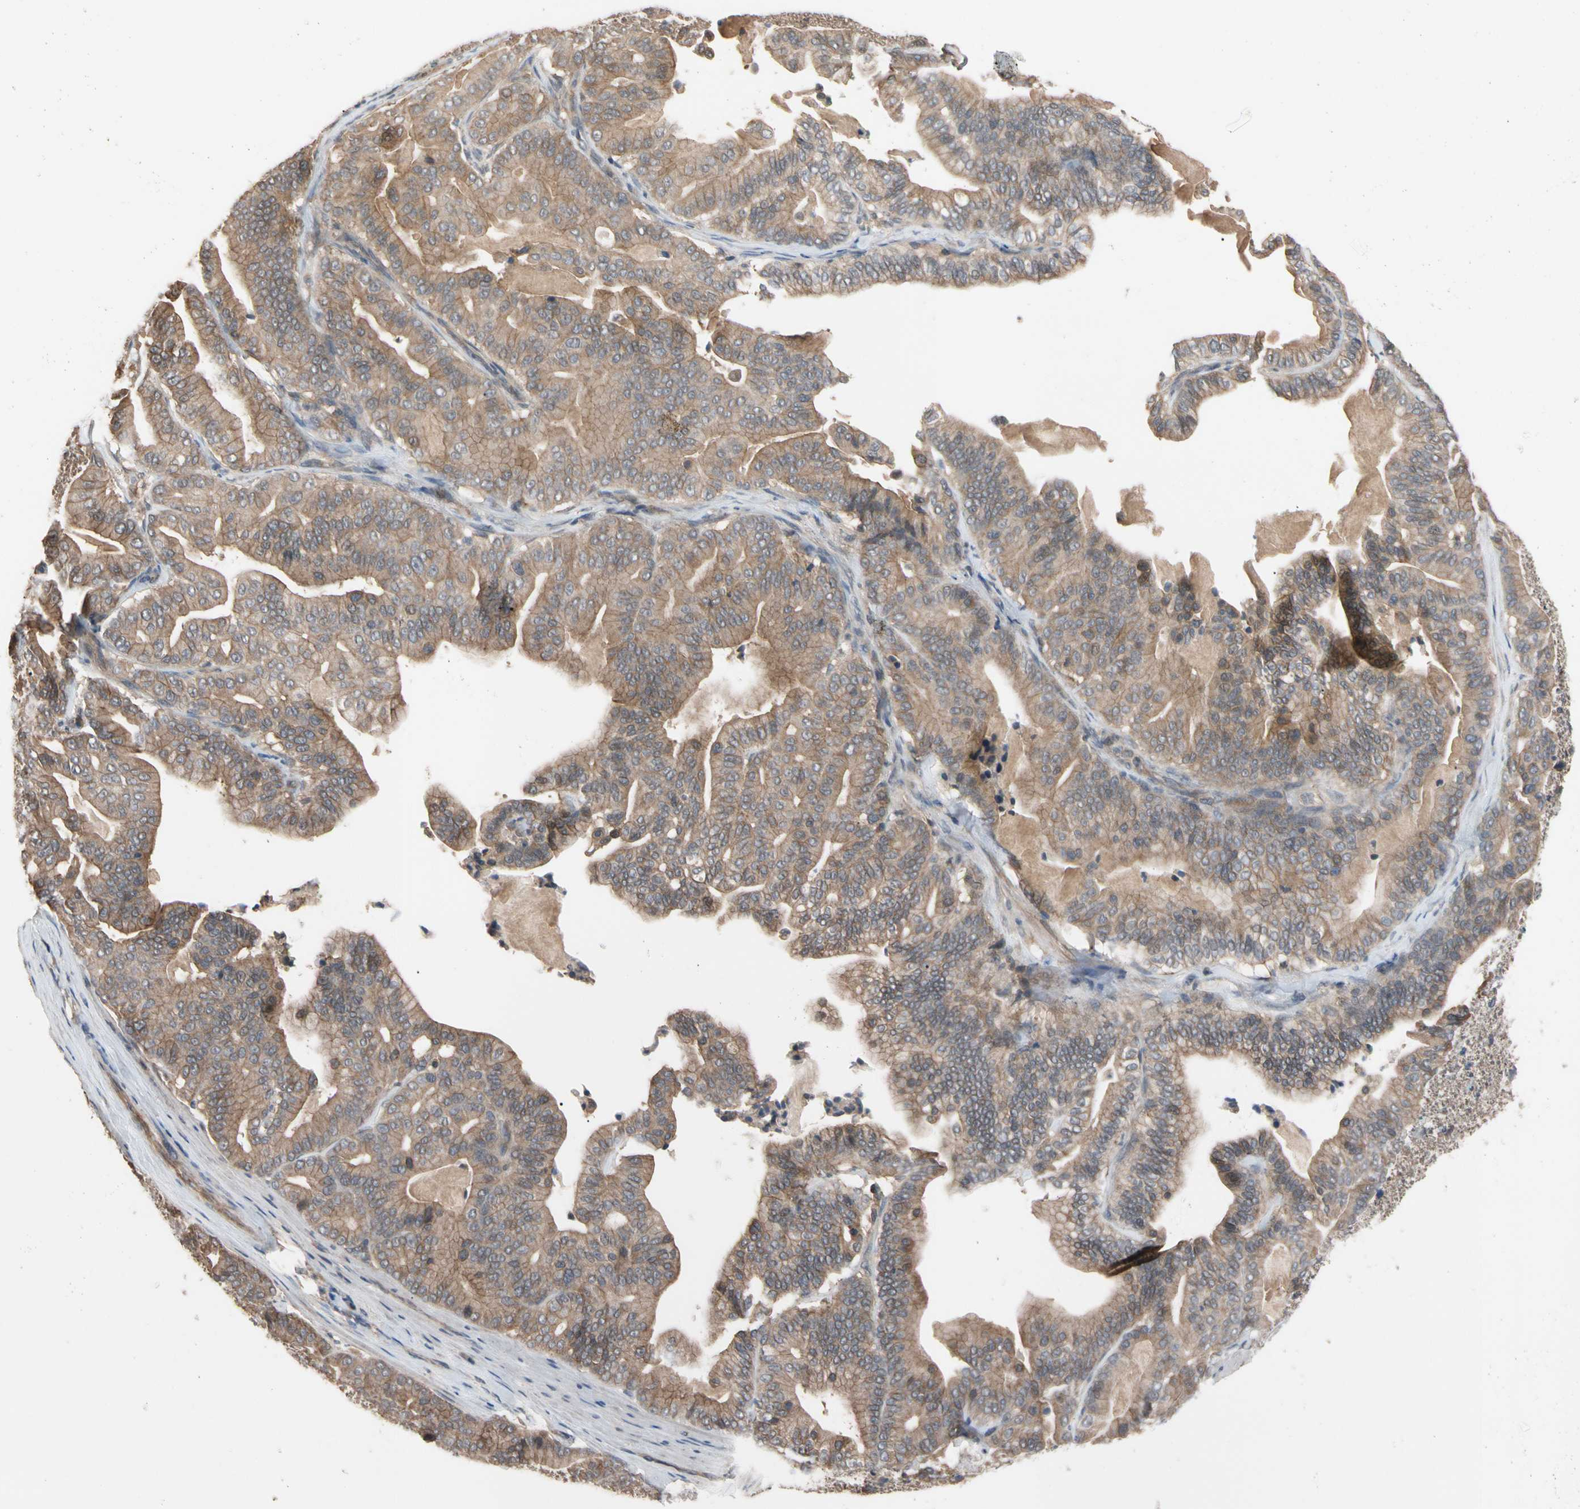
{"staining": {"intensity": "moderate", "quantity": ">75%", "location": "cytoplasmic/membranous"}, "tissue": "pancreatic cancer", "cell_type": "Tumor cells", "image_type": "cancer", "snomed": [{"axis": "morphology", "description": "Adenocarcinoma, NOS"}, {"axis": "topography", "description": "Pancreas"}], "caption": "Moderate cytoplasmic/membranous positivity for a protein is appreciated in about >75% of tumor cells of pancreatic cancer using immunohistochemistry.", "gene": "DPP8", "patient": {"sex": "male", "age": 63}}